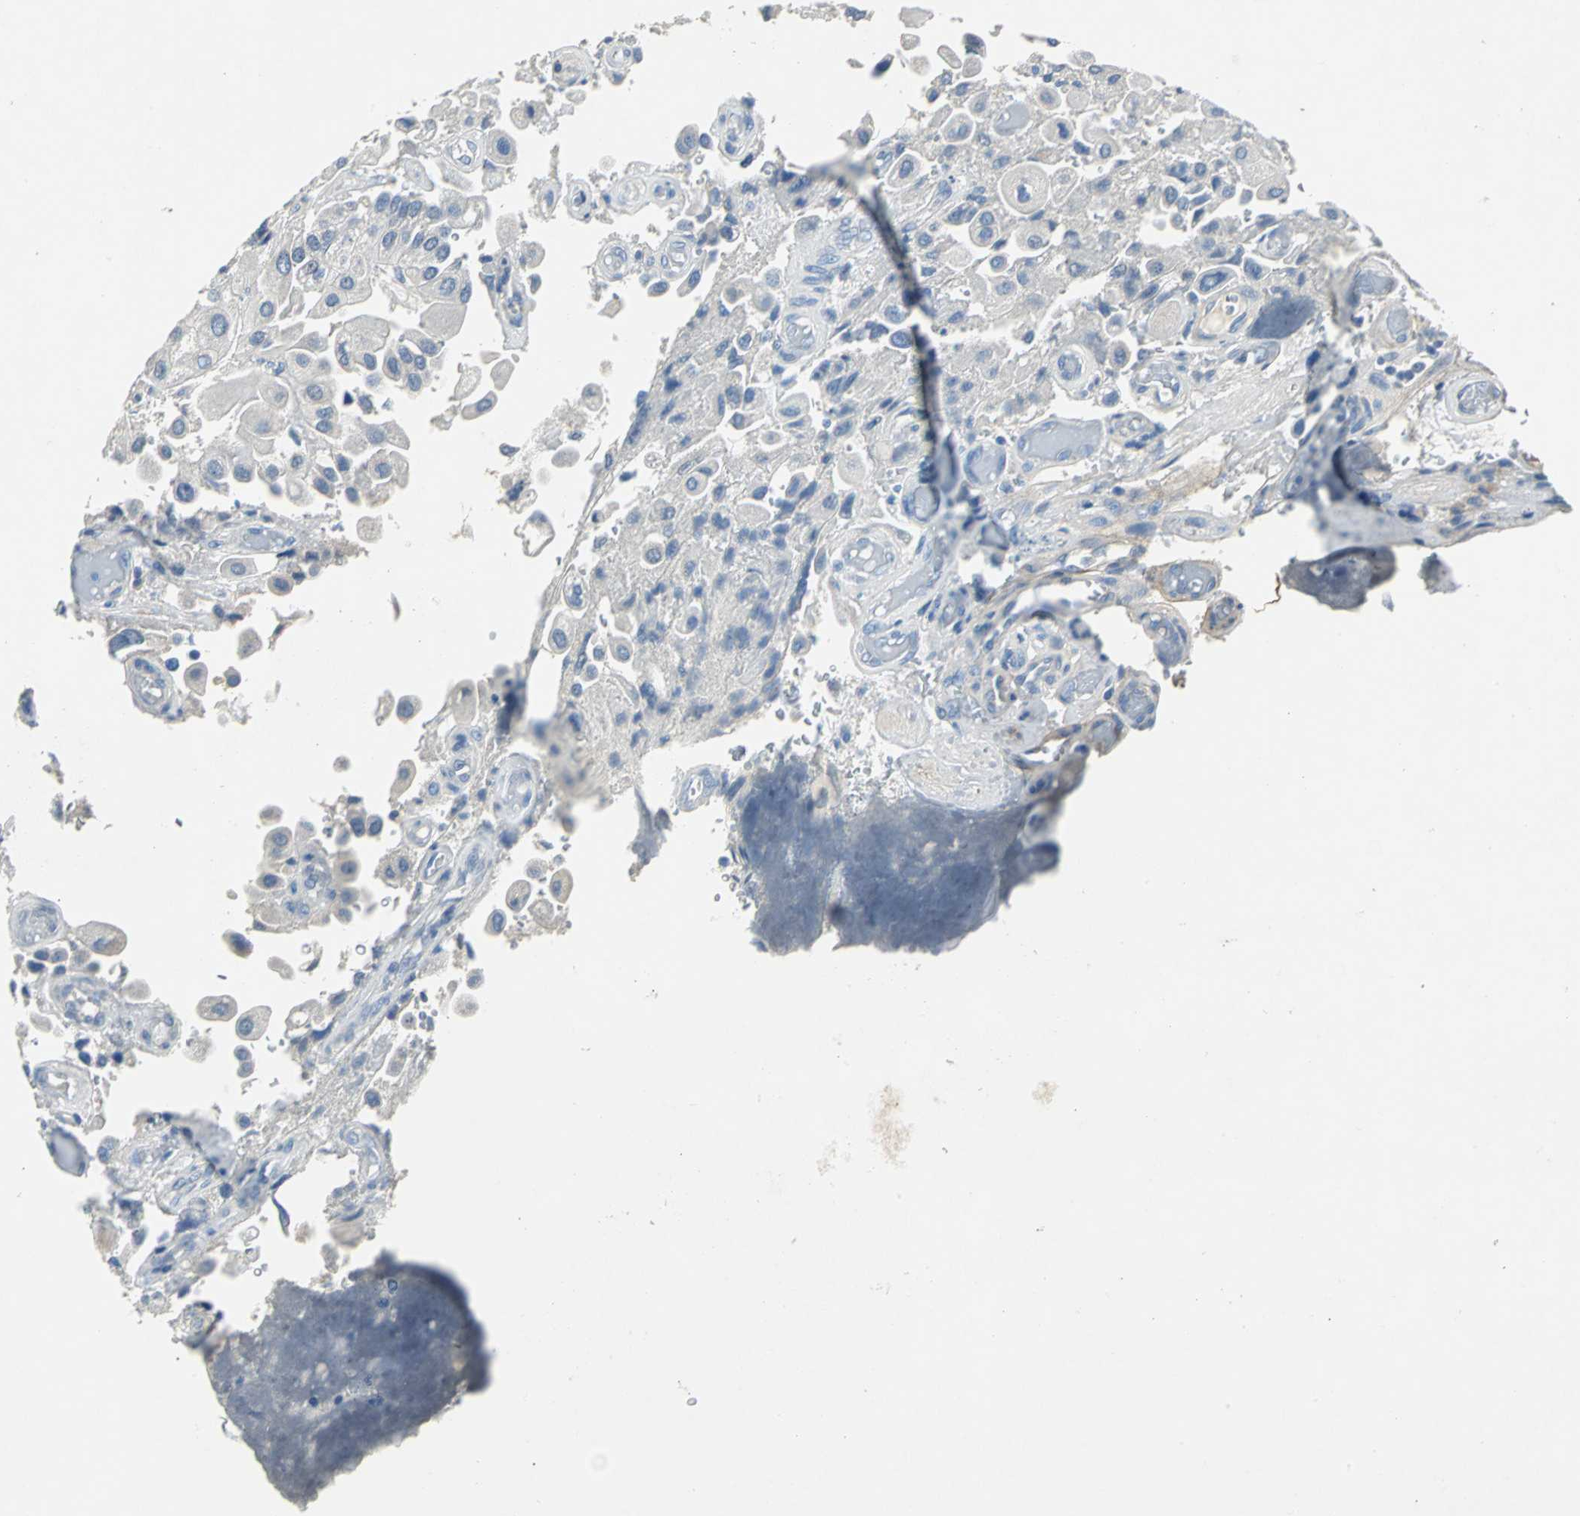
{"staining": {"intensity": "negative", "quantity": "none", "location": "none"}, "tissue": "urothelial cancer", "cell_type": "Tumor cells", "image_type": "cancer", "snomed": [{"axis": "morphology", "description": "Urothelial carcinoma, High grade"}, {"axis": "topography", "description": "Urinary bladder"}], "caption": "There is no significant positivity in tumor cells of urothelial cancer.", "gene": "EFNB3", "patient": {"sex": "female", "age": 64}}